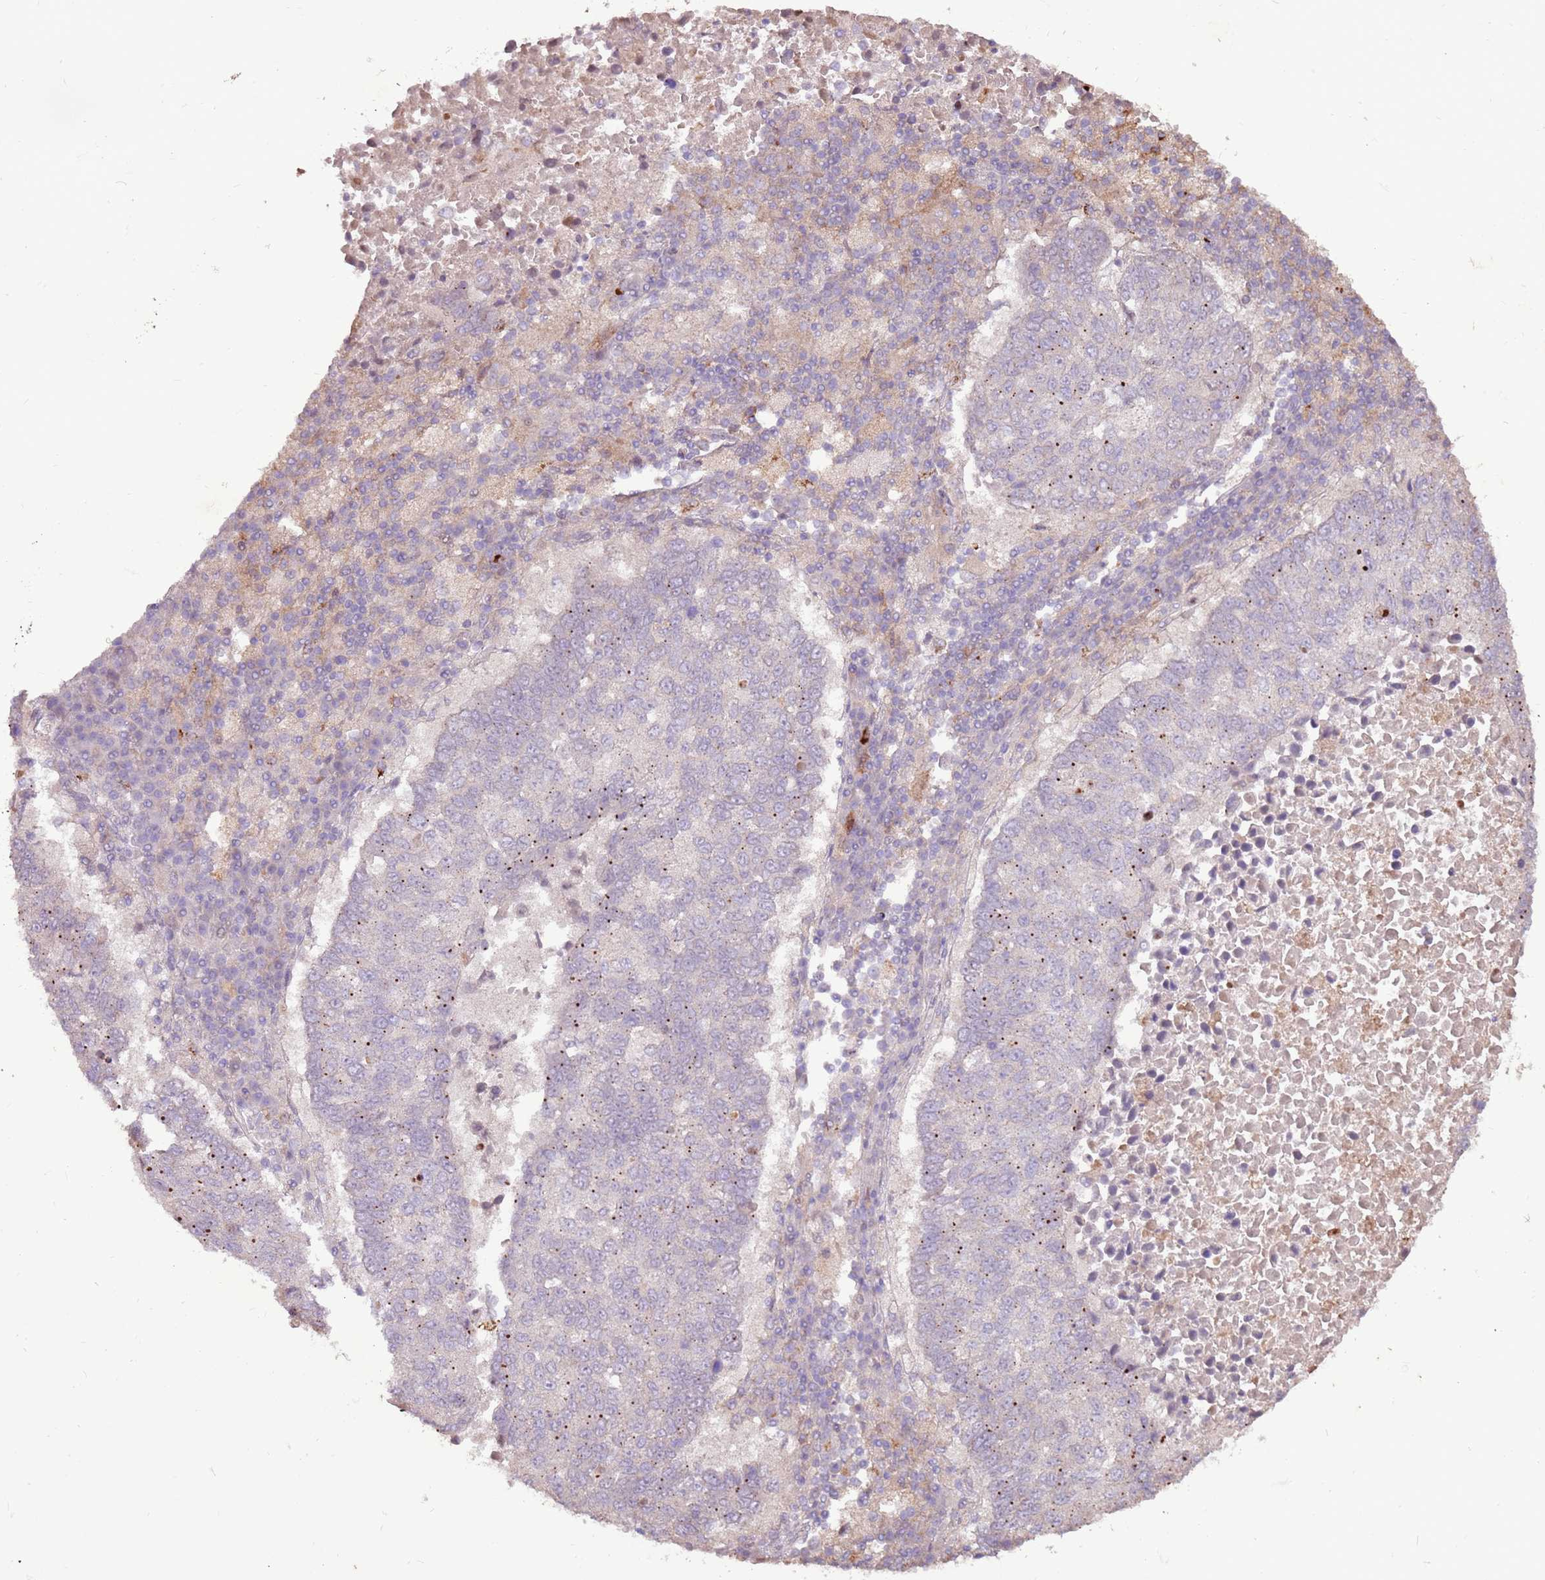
{"staining": {"intensity": "negative", "quantity": "none", "location": "none"}, "tissue": "lung cancer", "cell_type": "Tumor cells", "image_type": "cancer", "snomed": [{"axis": "morphology", "description": "Squamous cell carcinoma, NOS"}, {"axis": "topography", "description": "Lung"}], "caption": "Immunohistochemistry image of neoplastic tissue: human squamous cell carcinoma (lung) stained with DAB demonstrates no significant protein staining in tumor cells. (Immunohistochemistry (ihc), brightfield microscopy, high magnification).", "gene": "LGI4", "patient": {"sex": "male", "age": 73}}